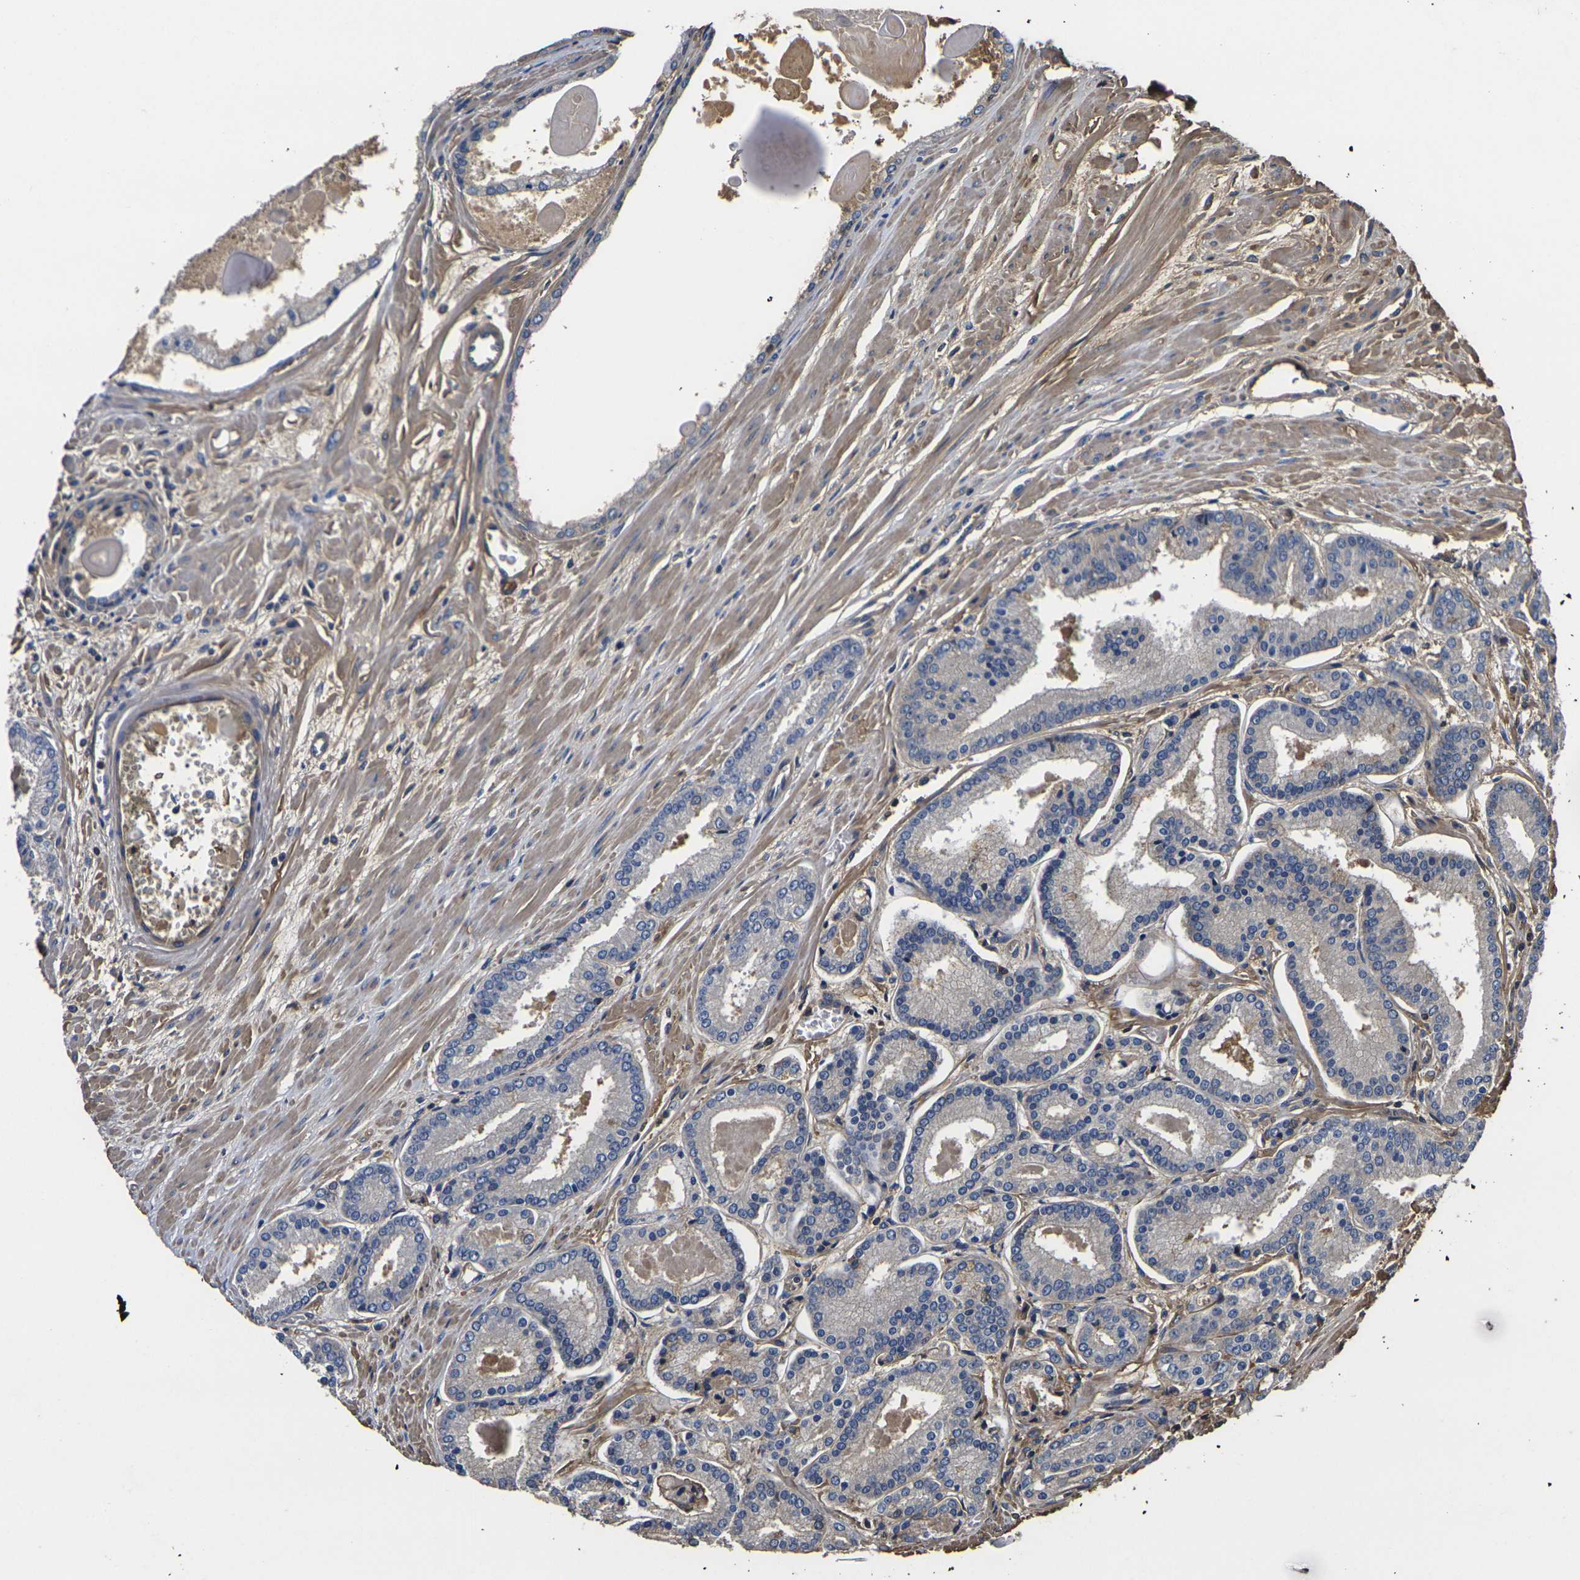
{"staining": {"intensity": "weak", "quantity": "<25%", "location": "cytoplasmic/membranous"}, "tissue": "prostate cancer", "cell_type": "Tumor cells", "image_type": "cancer", "snomed": [{"axis": "morphology", "description": "Adenocarcinoma, Low grade"}, {"axis": "topography", "description": "Prostate"}], "caption": "Image shows no protein positivity in tumor cells of prostate cancer tissue. Nuclei are stained in blue.", "gene": "HSPG2", "patient": {"sex": "male", "age": 59}}